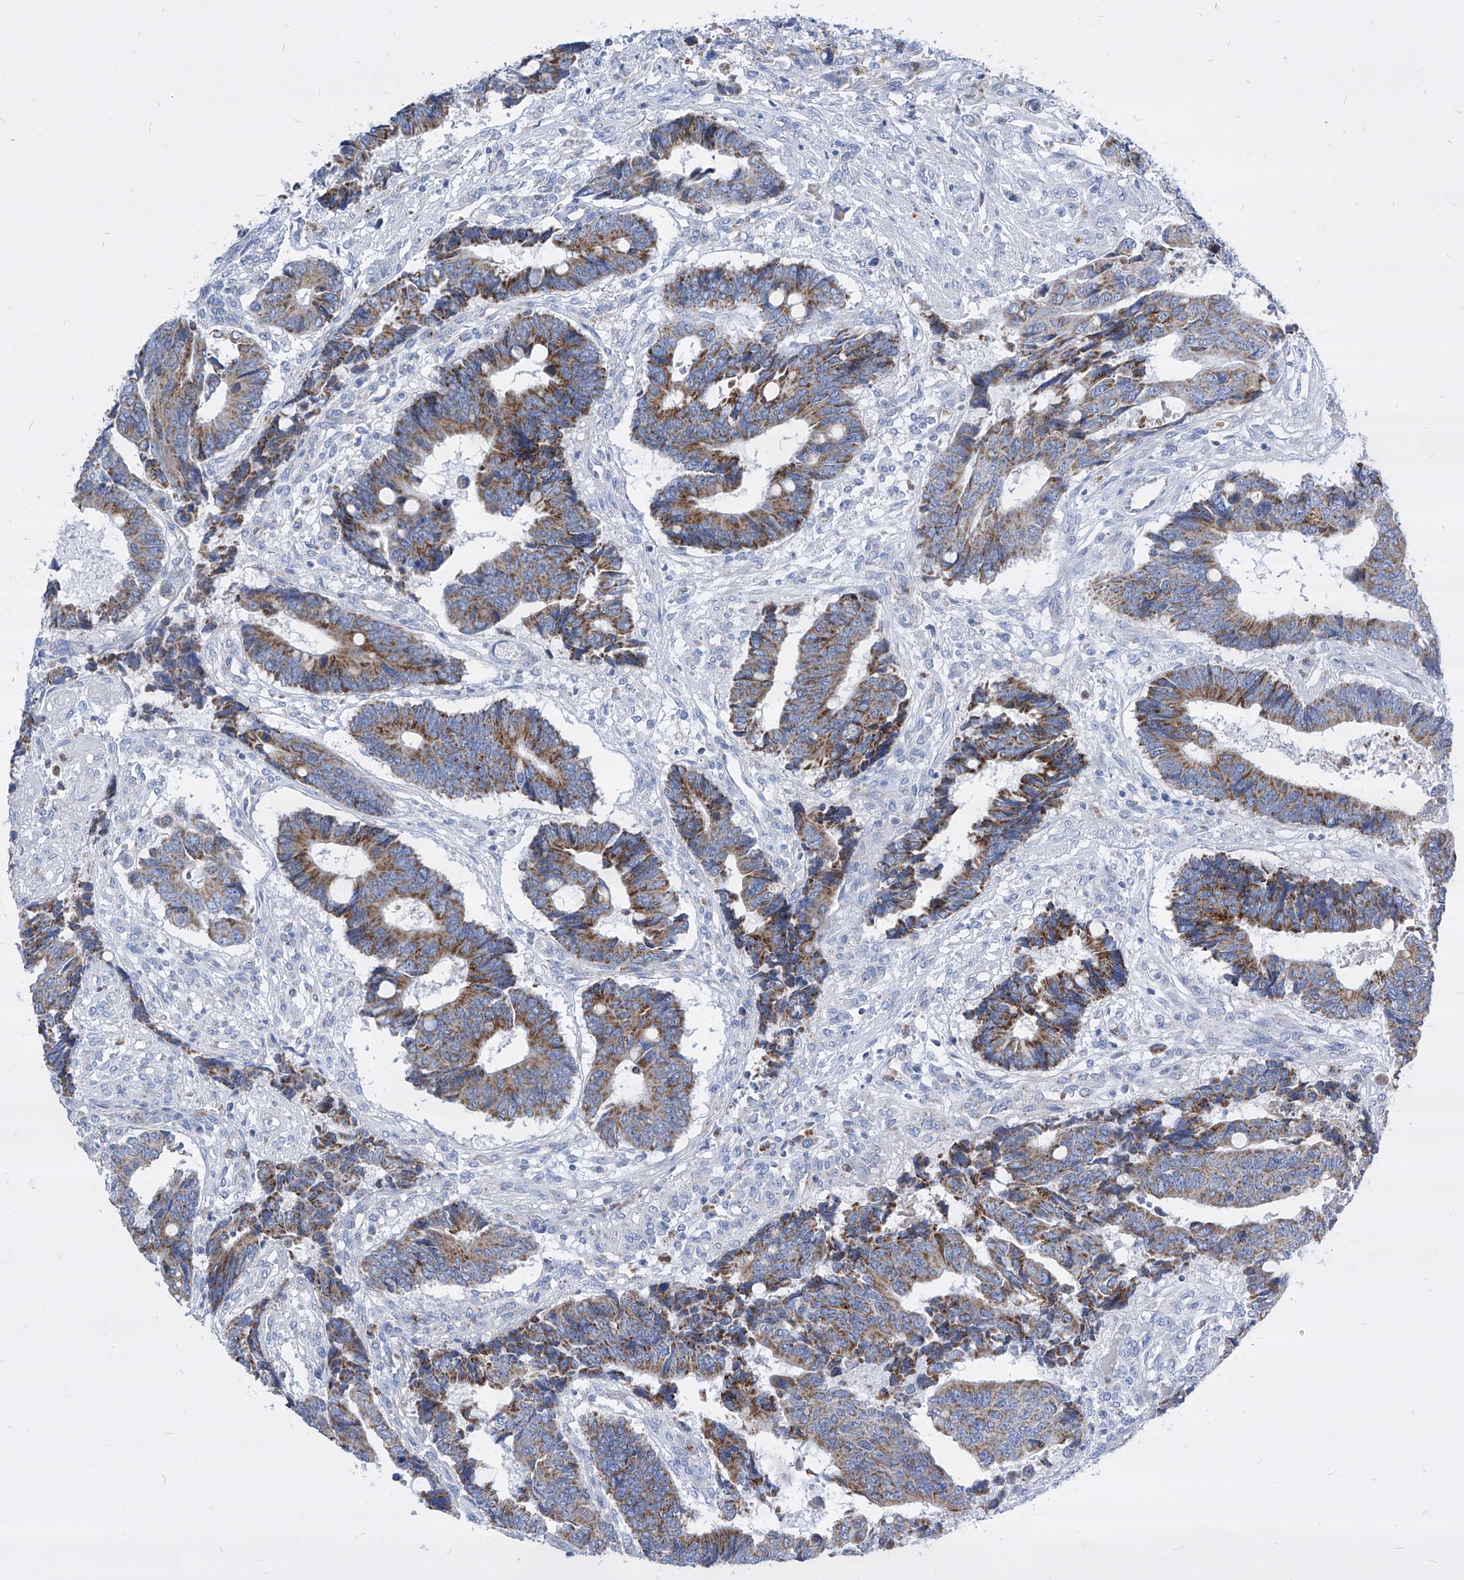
{"staining": {"intensity": "moderate", "quantity": ">75%", "location": "cytoplasmic/membranous"}, "tissue": "colorectal cancer", "cell_type": "Tumor cells", "image_type": "cancer", "snomed": [{"axis": "morphology", "description": "Adenocarcinoma, NOS"}, {"axis": "topography", "description": "Rectum"}], "caption": "Brown immunohistochemical staining in colorectal cancer reveals moderate cytoplasmic/membranous staining in about >75% of tumor cells.", "gene": "COQ3", "patient": {"sex": "male", "age": 84}}